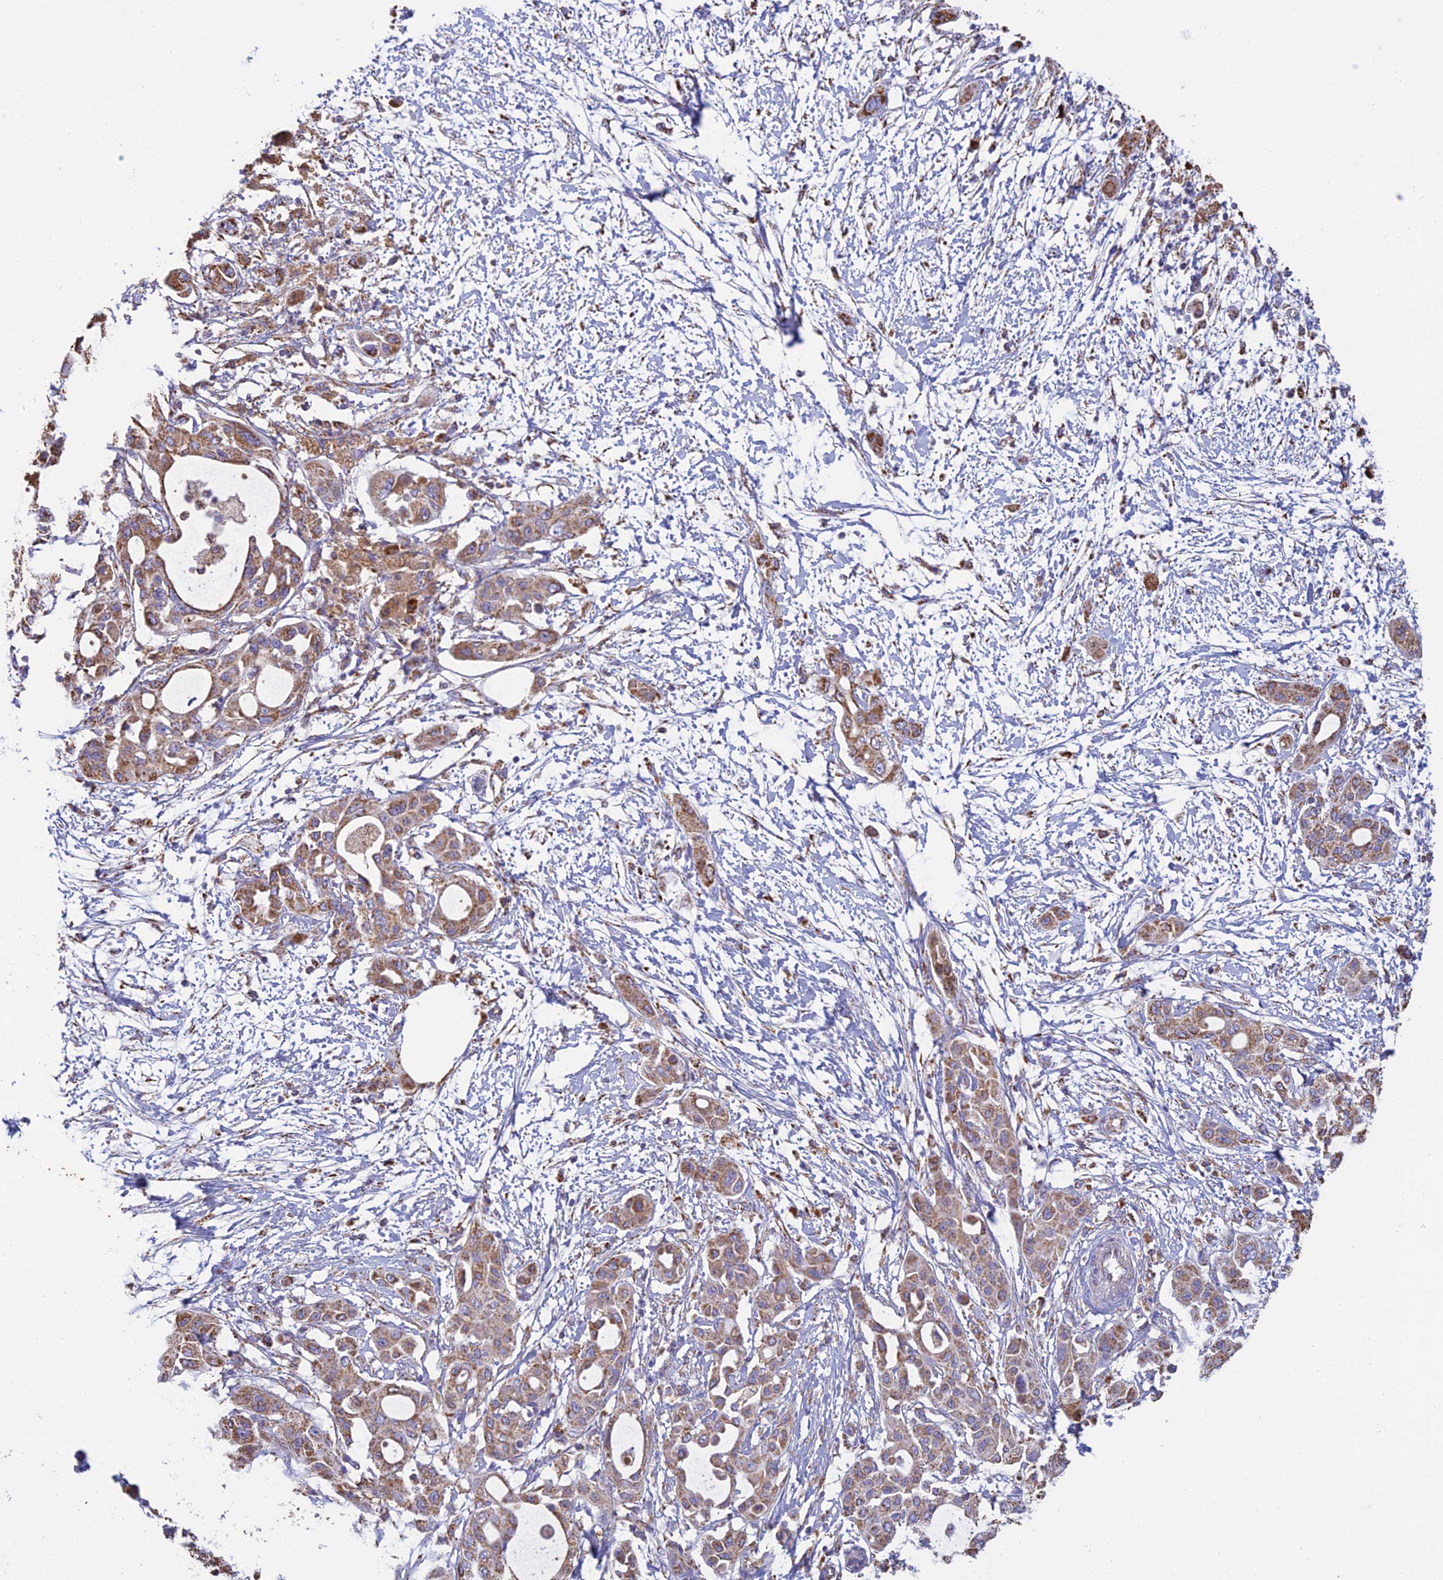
{"staining": {"intensity": "moderate", "quantity": ">75%", "location": "cytoplasmic/membranous"}, "tissue": "pancreatic cancer", "cell_type": "Tumor cells", "image_type": "cancer", "snomed": [{"axis": "morphology", "description": "Adenocarcinoma, NOS"}, {"axis": "topography", "description": "Pancreas"}], "caption": "Human adenocarcinoma (pancreatic) stained with a protein marker shows moderate staining in tumor cells.", "gene": "OR2W3", "patient": {"sex": "male", "age": 68}}